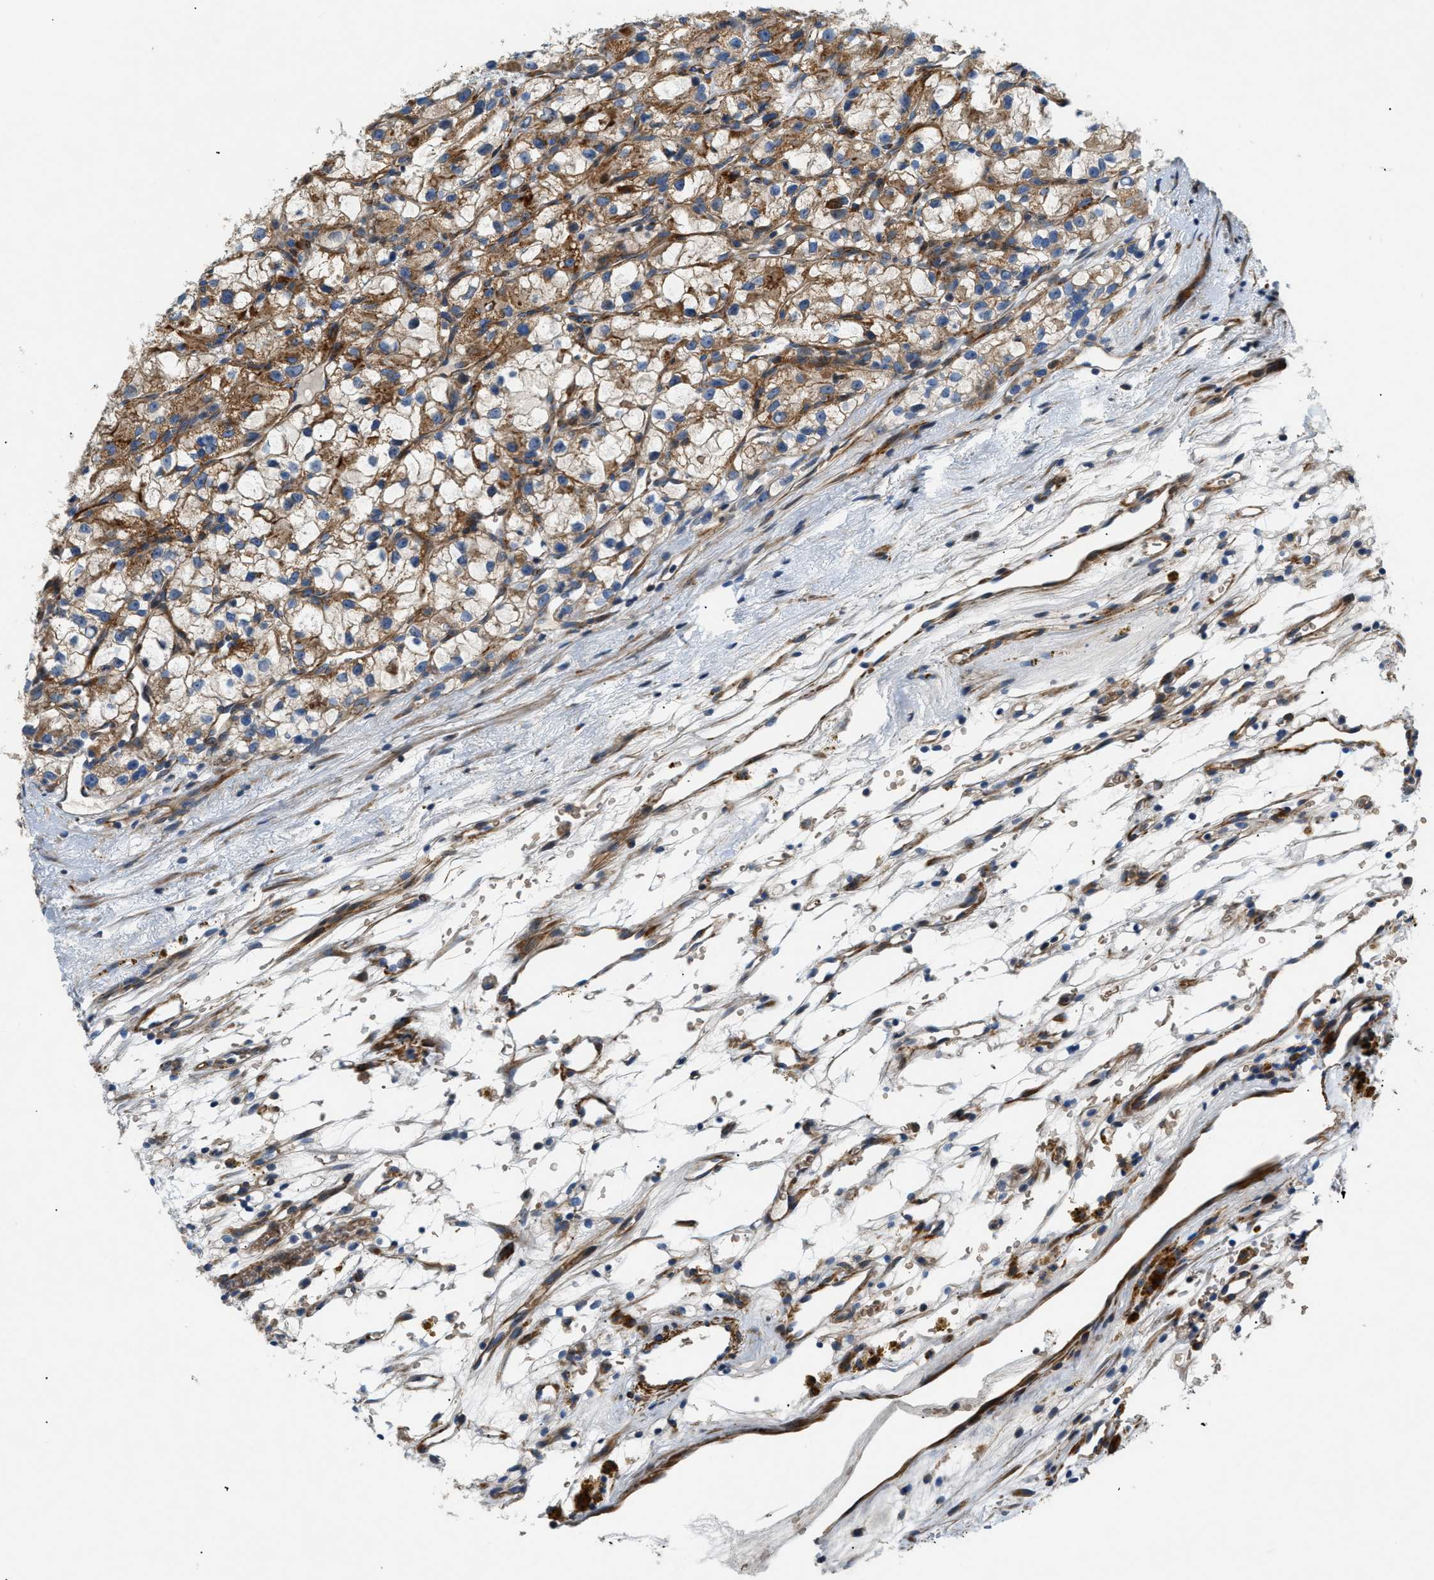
{"staining": {"intensity": "moderate", "quantity": ">75%", "location": "cytoplasmic/membranous"}, "tissue": "renal cancer", "cell_type": "Tumor cells", "image_type": "cancer", "snomed": [{"axis": "morphology", "description": "Adenocarcinoma, NOS"}, {"axis": "topography", "description": "Kidney"}], "caption": "Approximately >75% of tumor cells in human adenocarcinoma (renal) reveal moderate cytoplasmic/membranous protein positivity as visualized by brown immunohistochemical staining.", "gene": "DHODH", "patient": {"sex": "female", "age": 57}}